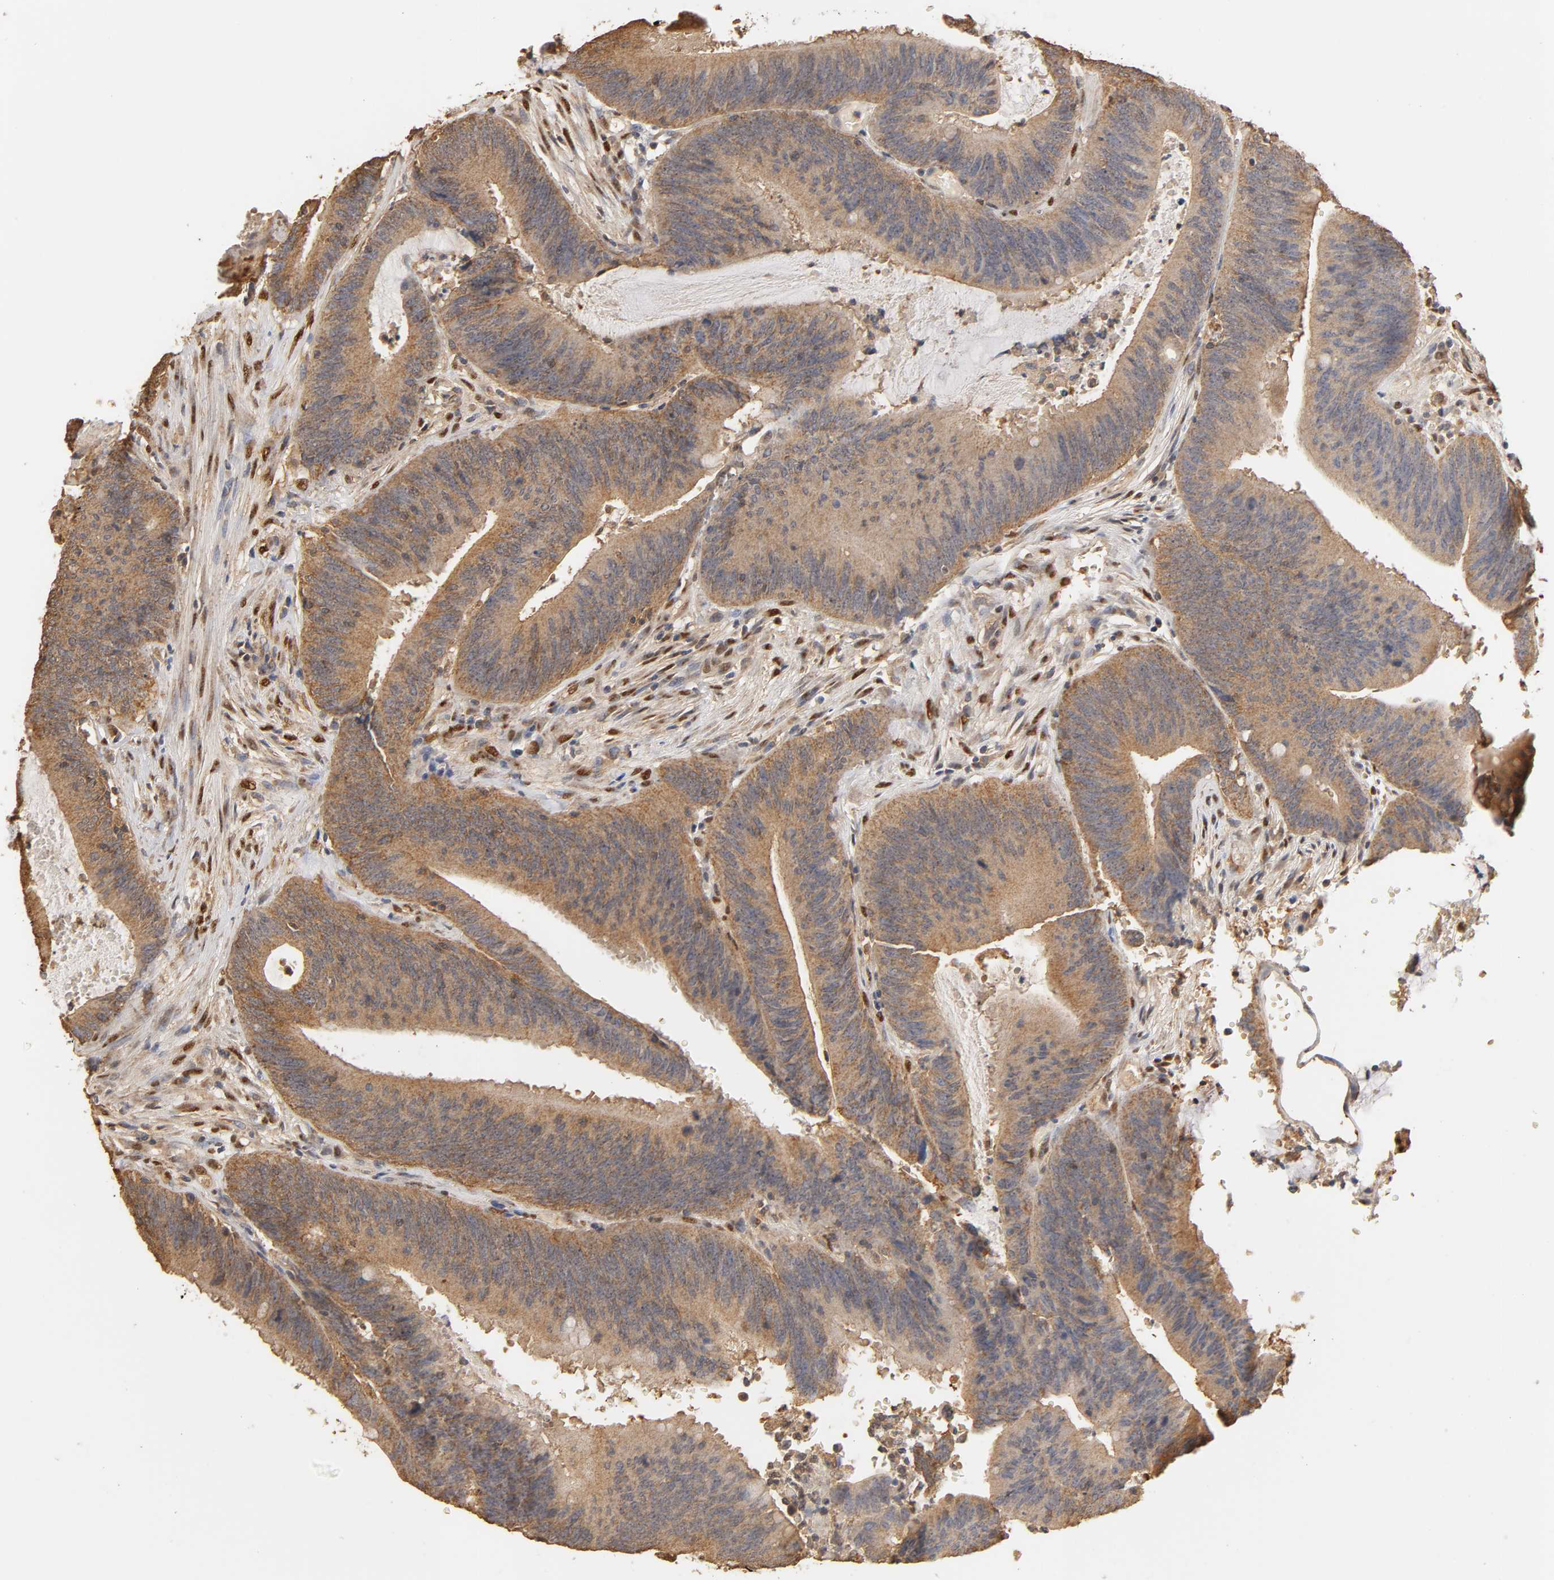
{"staining": {"intensity": "moderate", "quantity": ">75%", "location": "cytoplasmic/membranous"}, "tissue": "colorectal cancer", "cell_type": "Tumor cells", "image_type": "cancer", "snomed": [{"axis": "morphology", "description": "Adenocarcinoma, NOS"}, {"axis": "topography", "description": "Rectum"}], "caption": "Immunohistochemical staining of human colorectal adenocarcinoma exhibits medium levels of moderate cytoplasmic/membranous protein expression in about >75% of tumor cells.", "gene": "PKN1", "patient": {"sex": "female", "age": 66}}